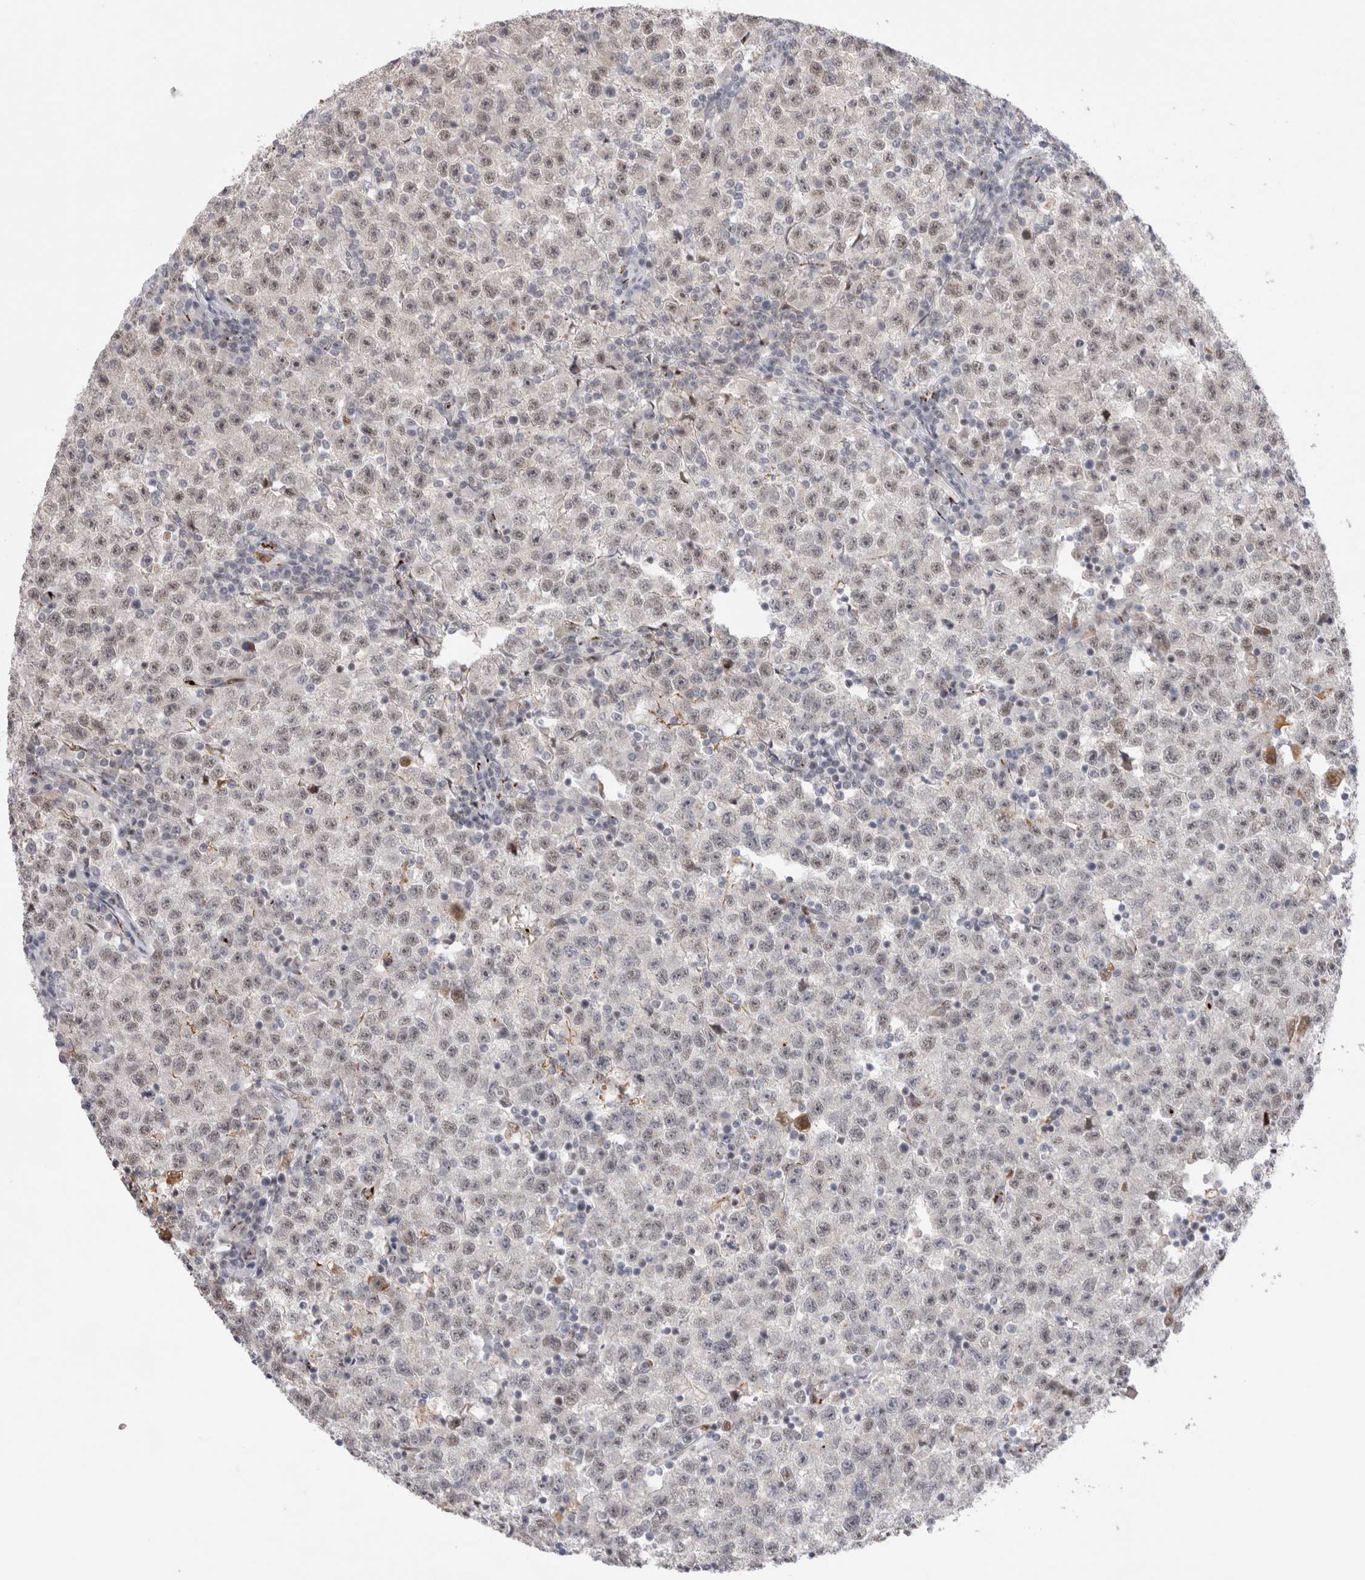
{"staining": {"intensity": "weak", "quantity": ">75%", "location": "nuclear"}, "tissue": "testis cancer", "cell_type": "Tumor cells", "image_type": "cancer", "snomed": [{"axis": "morphology", "description": "Seminoma, NOS"}, {"axis": "topography", "description": "Testis"}], "caption": "IHC staining of testis cancer (seminoma), which shows low levels of weak nuclear staining in approximately >75% of tumor cells indicating weak nuclear protein positivity. The staining was performed using DAB (3,3'-diaminobenzidine) (brown) for protein detection and nuclei were counterstained in hematoxylin (blue).", "gene": "VPS28", "patient": {"sex": "male", "age": 22}}